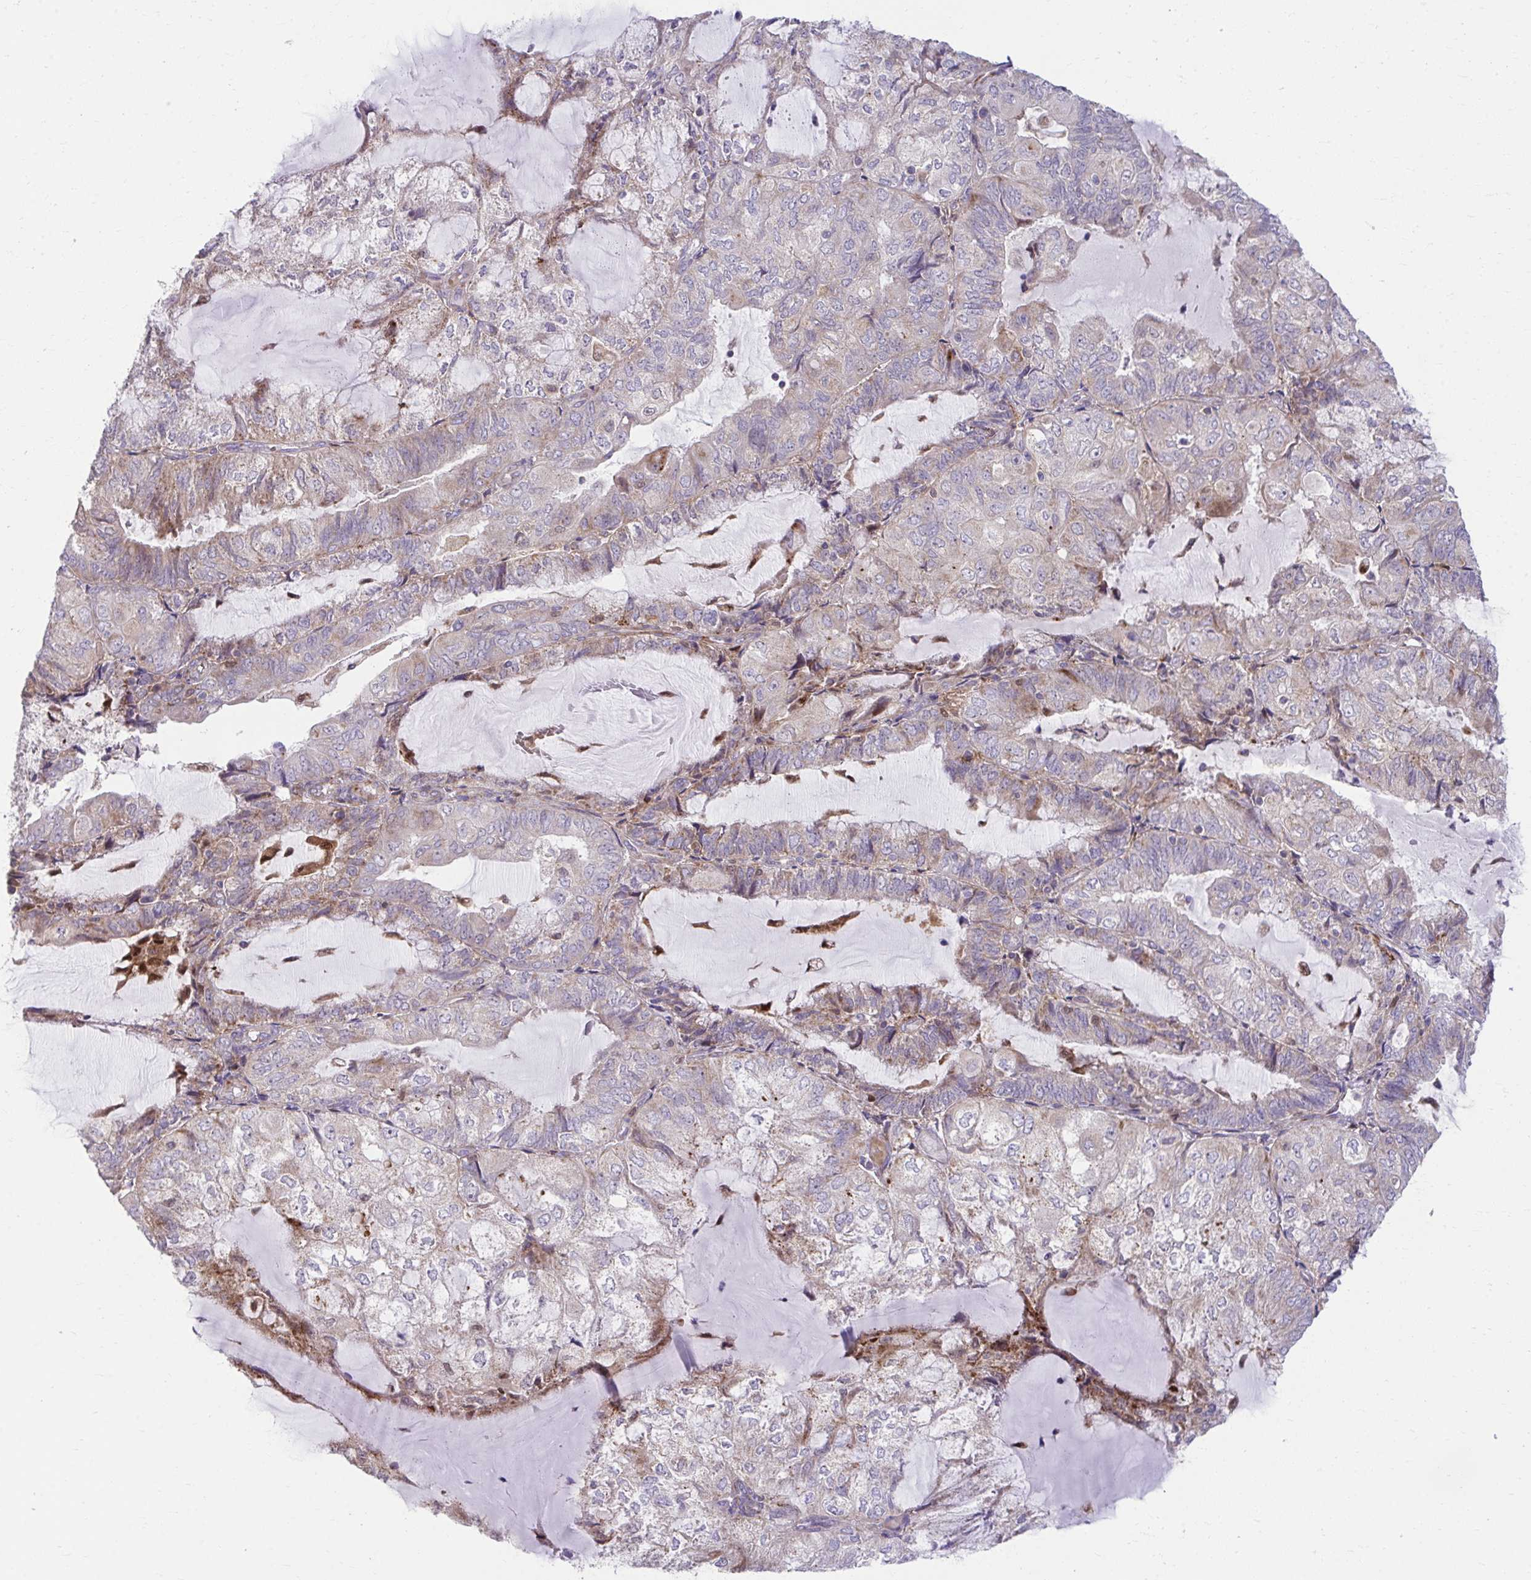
{"staining": {"intensity": "weak", "quantity": "<25%", "location": "cytoplasmic/membranous"}, "tissue": "endometrial cancer", "cell_type": "Tumor cells", "image_type": "cancer", "snomed": [{"axis": "morphology", "description": "Adenocarcinoma, NOS"}, {"axis": "topography", "description": "Endometrium"}], "caption": "IHC of human endometrial adenocarcinoma demonstrates no staining in tumor cells.", "gene": "C16orf54", "patient": {"sex": "female", "age": 81}}